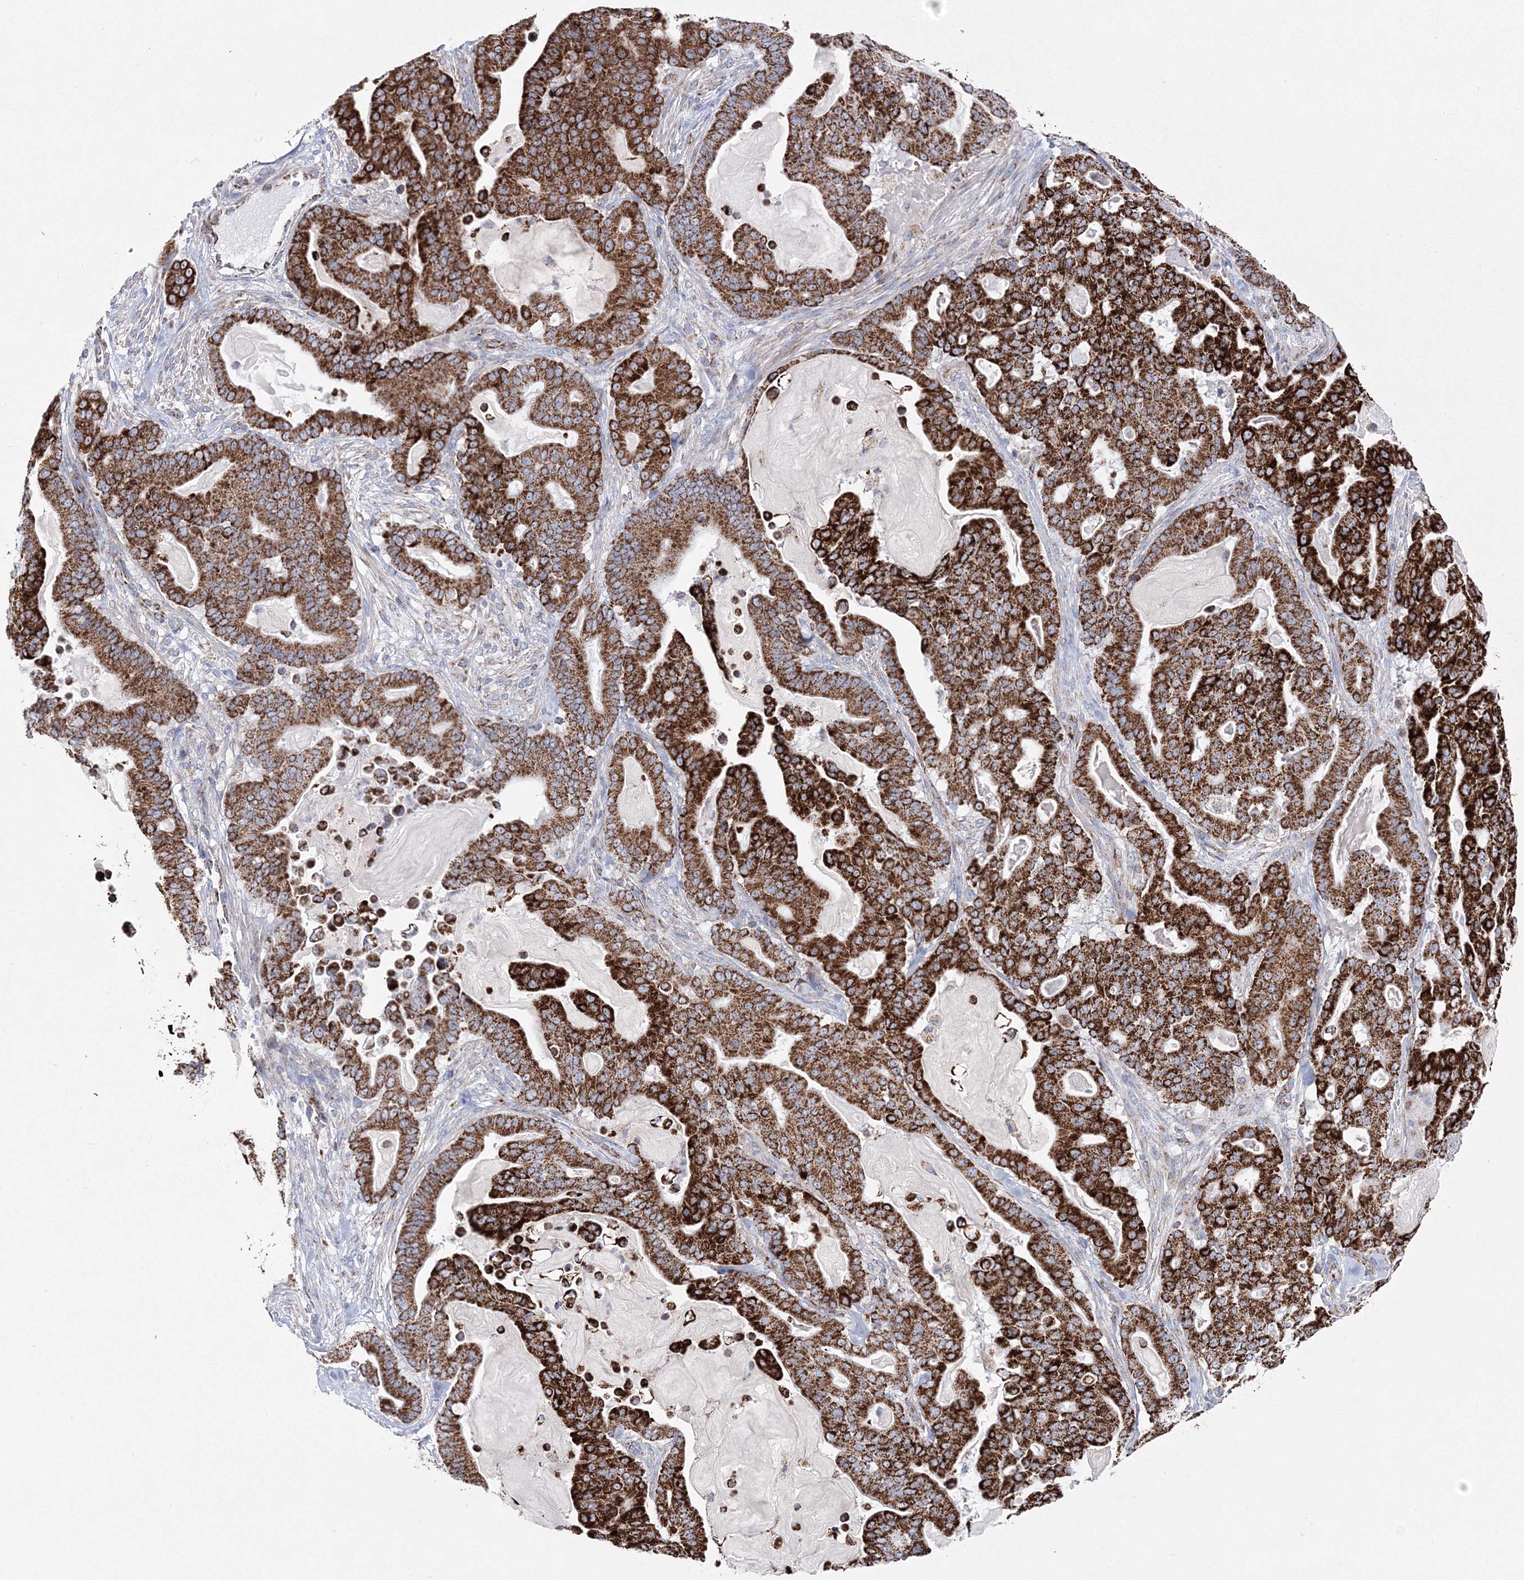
{"staining": {"intensity": "strong", "quantity": ">75%", "location": "cytoplasmic/membranous"}, "tissue": "pancreatic cancer", "cell_type": "Tumor cells", "image_type": "cancer", "snomed": [{"axis": "morphology", "description": "Adenocarcinoma, NOS"}, {"axis": "topography", "description": "Pancreas"}], "caption": "This histopathology image displays pancreatic cancer (adenocarcinoma) stained with IHC to label a protein in brown. The cytoplasmic/membranous of tumor cells show strong positivity for the protein. Nuclei are counter-stained blue.", "gene": "HIBCH", "patient": {"sex": "male", "age": 63}}